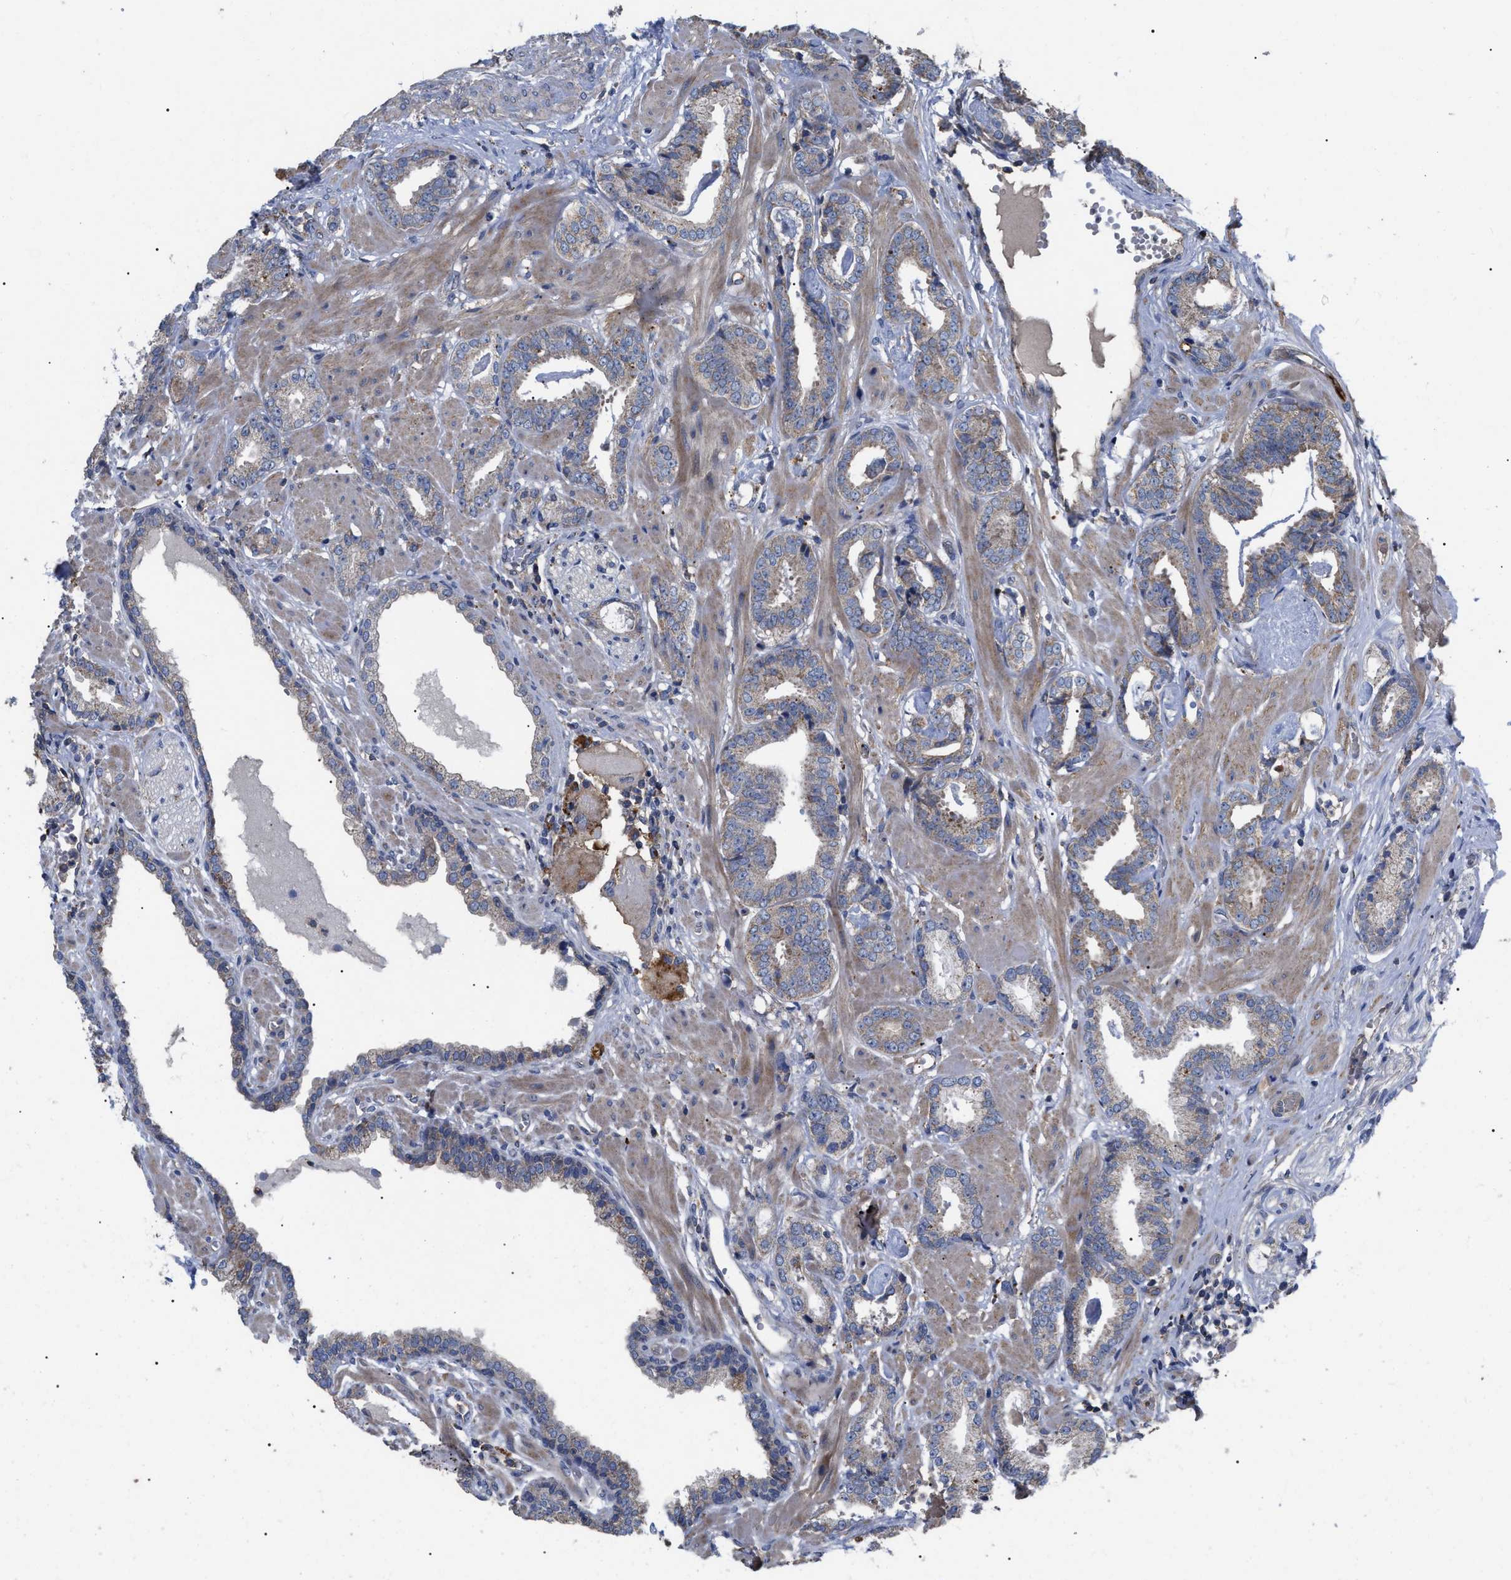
{"staining": {"intensity": "weak", "quantity": "25%-75%", "location": "cytoplasmic/membranous"}, "tissue": "prostate cancer", "cell_type": "Tumor cells", "image_type": "cancer", "snomed": [{"axis": "morphology", "description": "Adenocarcinoma, Low grade"}, {"axis": "topography", "description": "Prostate"}], "caption": "The photomicrograph reveals a brown stain indicating the presence of a protein in the cytoplasmic/membranous of tumor cells in prostate adenocarcinoma (low-grade).", "gene": "FAM171A2", "patient": {"sex": "male", "age": 53}}